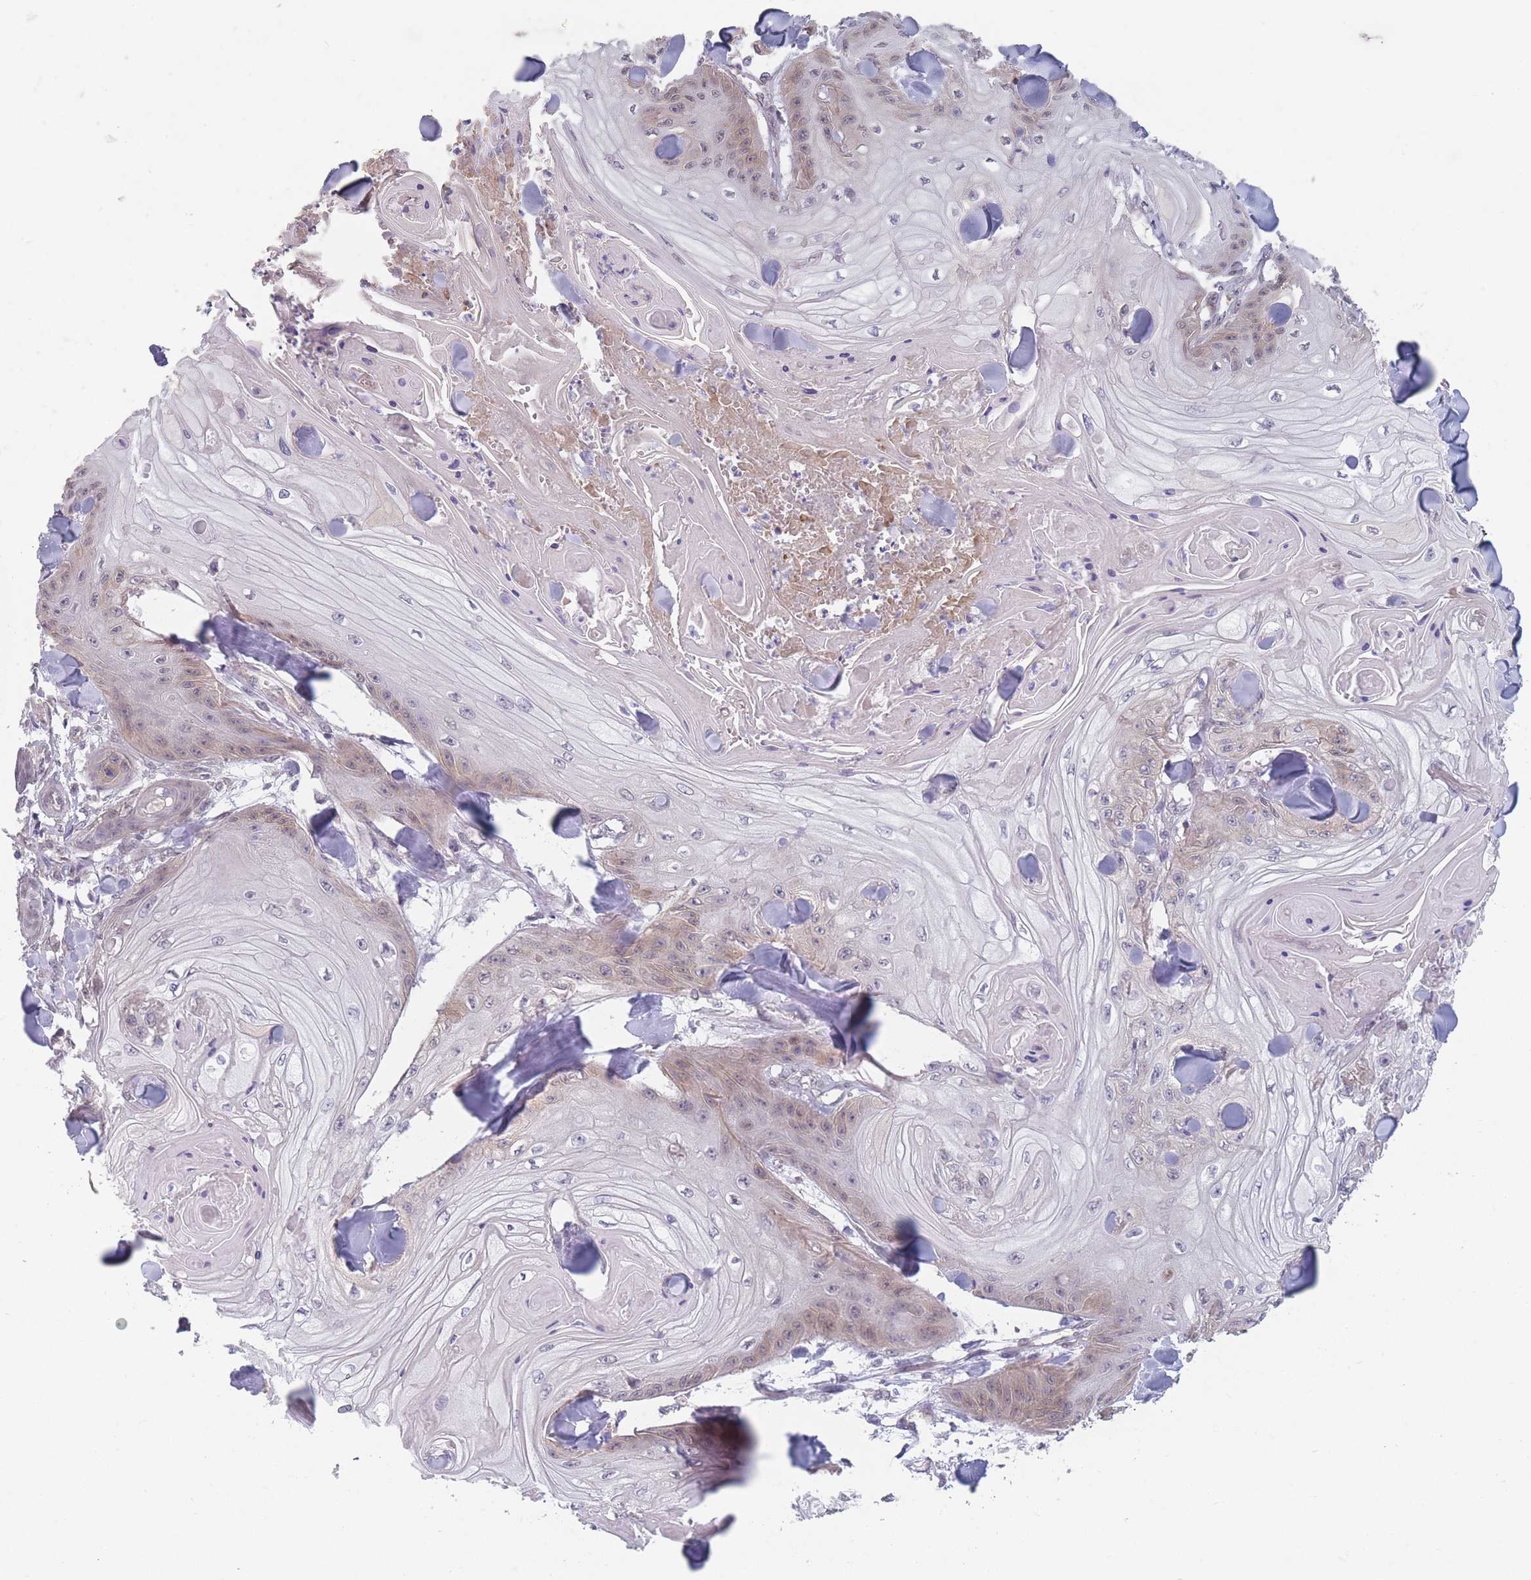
{"staining": {"intensity": "weak", "quantity": "<25%", "location": "cytoplasmic/membranous,nuclear"}, "tissue": "skin cancer", "cell_type": "Tumor cells", "image_type": "cancer", "snomed": [{"axis": "morphology", "description": "Squamous cell carcinoma, NOS"}, {"axis": "topography", "description": "Skin"}], "caption": "Tumor cells are negative for brown protein staining in skin cancer.", "gene": "ANKRD10", "patient": {"sex": "male", "age": 74}}